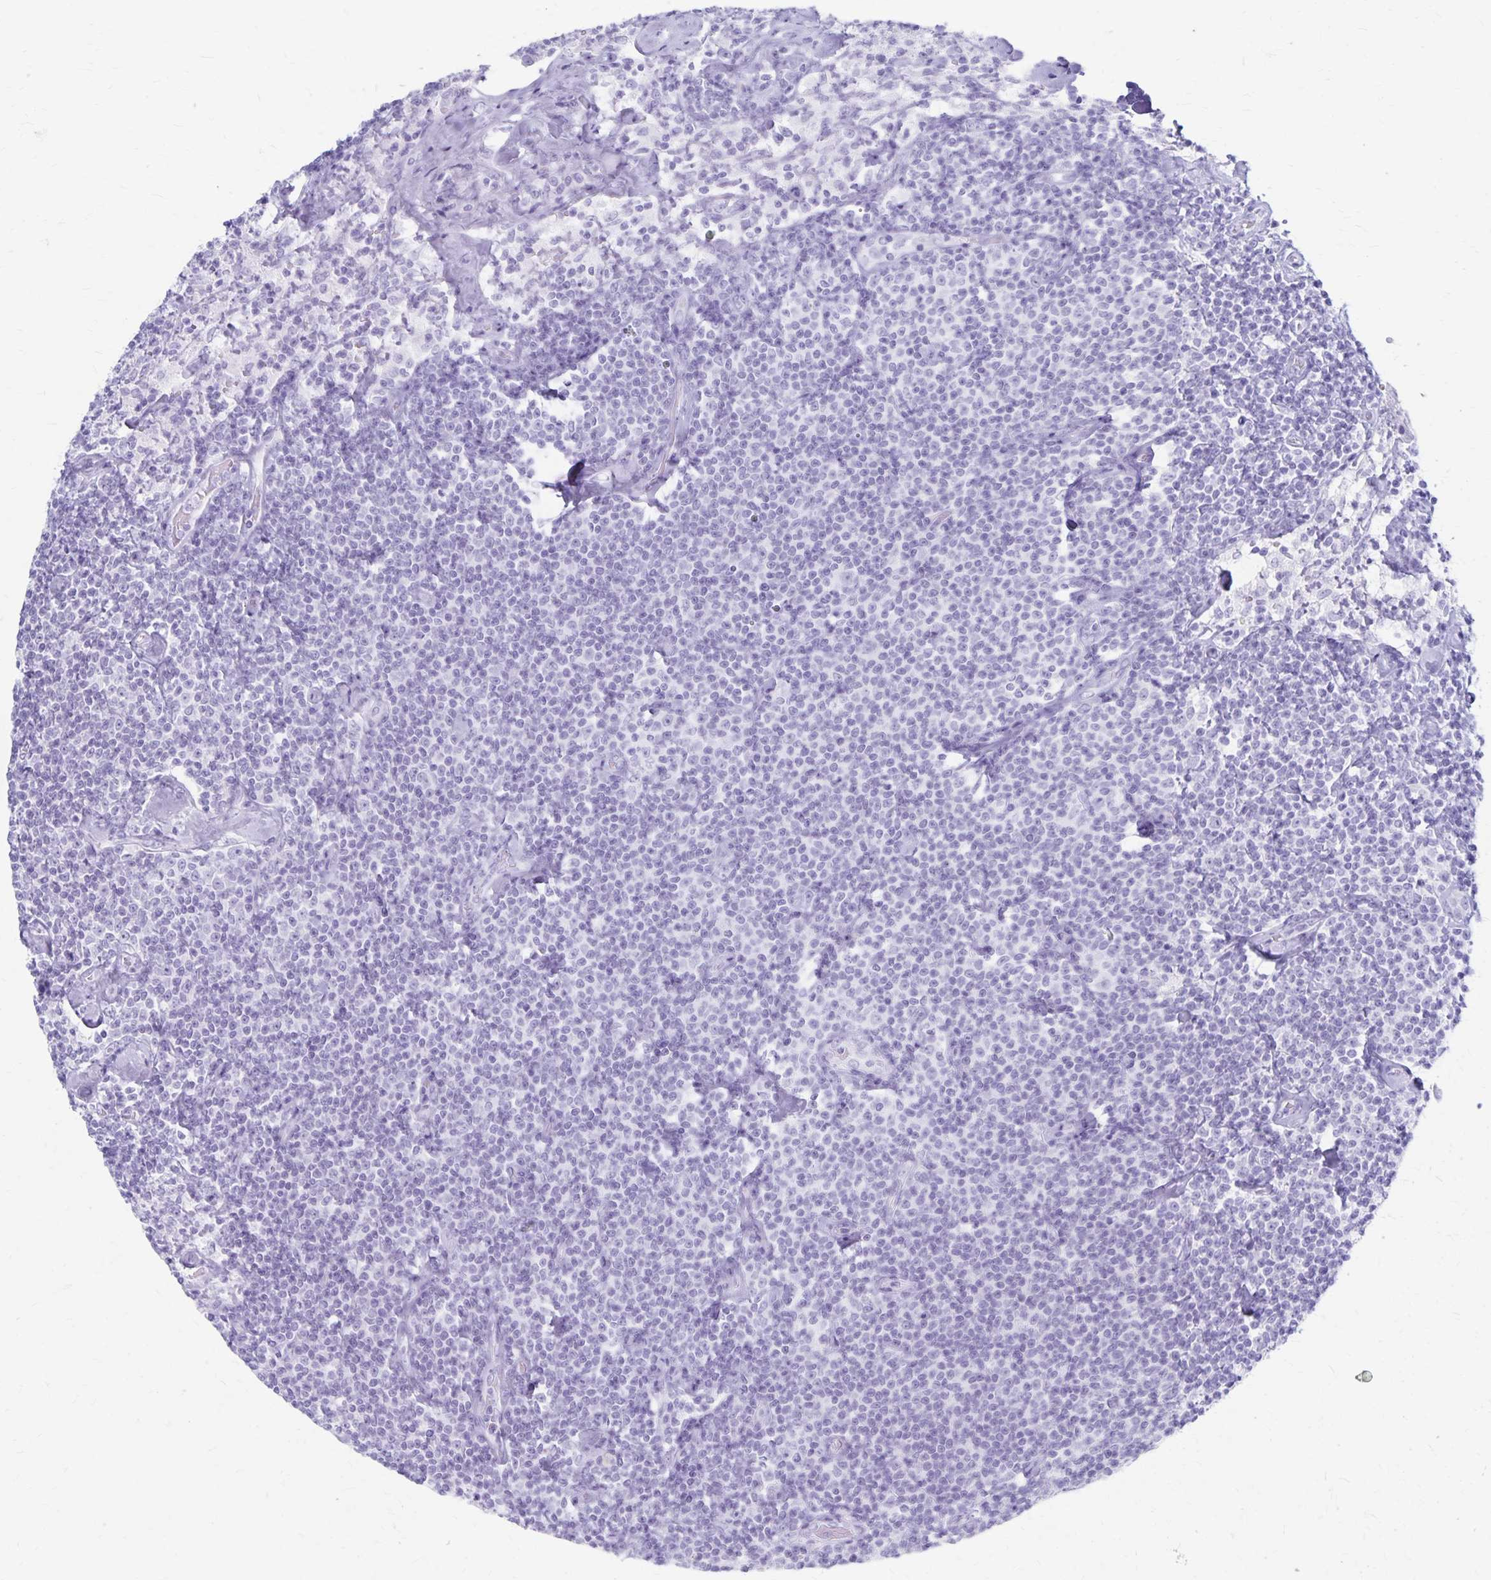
{"staining": {"intensity": "negative", "quantity": "none", "location": "none"}, "tissue": "lymphoma", "cell_type": "Tumor cells", "image_type": "cancer", "snomed": [{"axis": "morphology", "description": "Malignant lymphoma, non-Hodgkin's type, Low grade"}, {"axis": "topography", "description": "Lymph node"}], "caption": "There is no significant positivity in tumor cells of lymphoma.", "gene": "GPBAR1", "patient": {"sex": "male", "age": 81}}